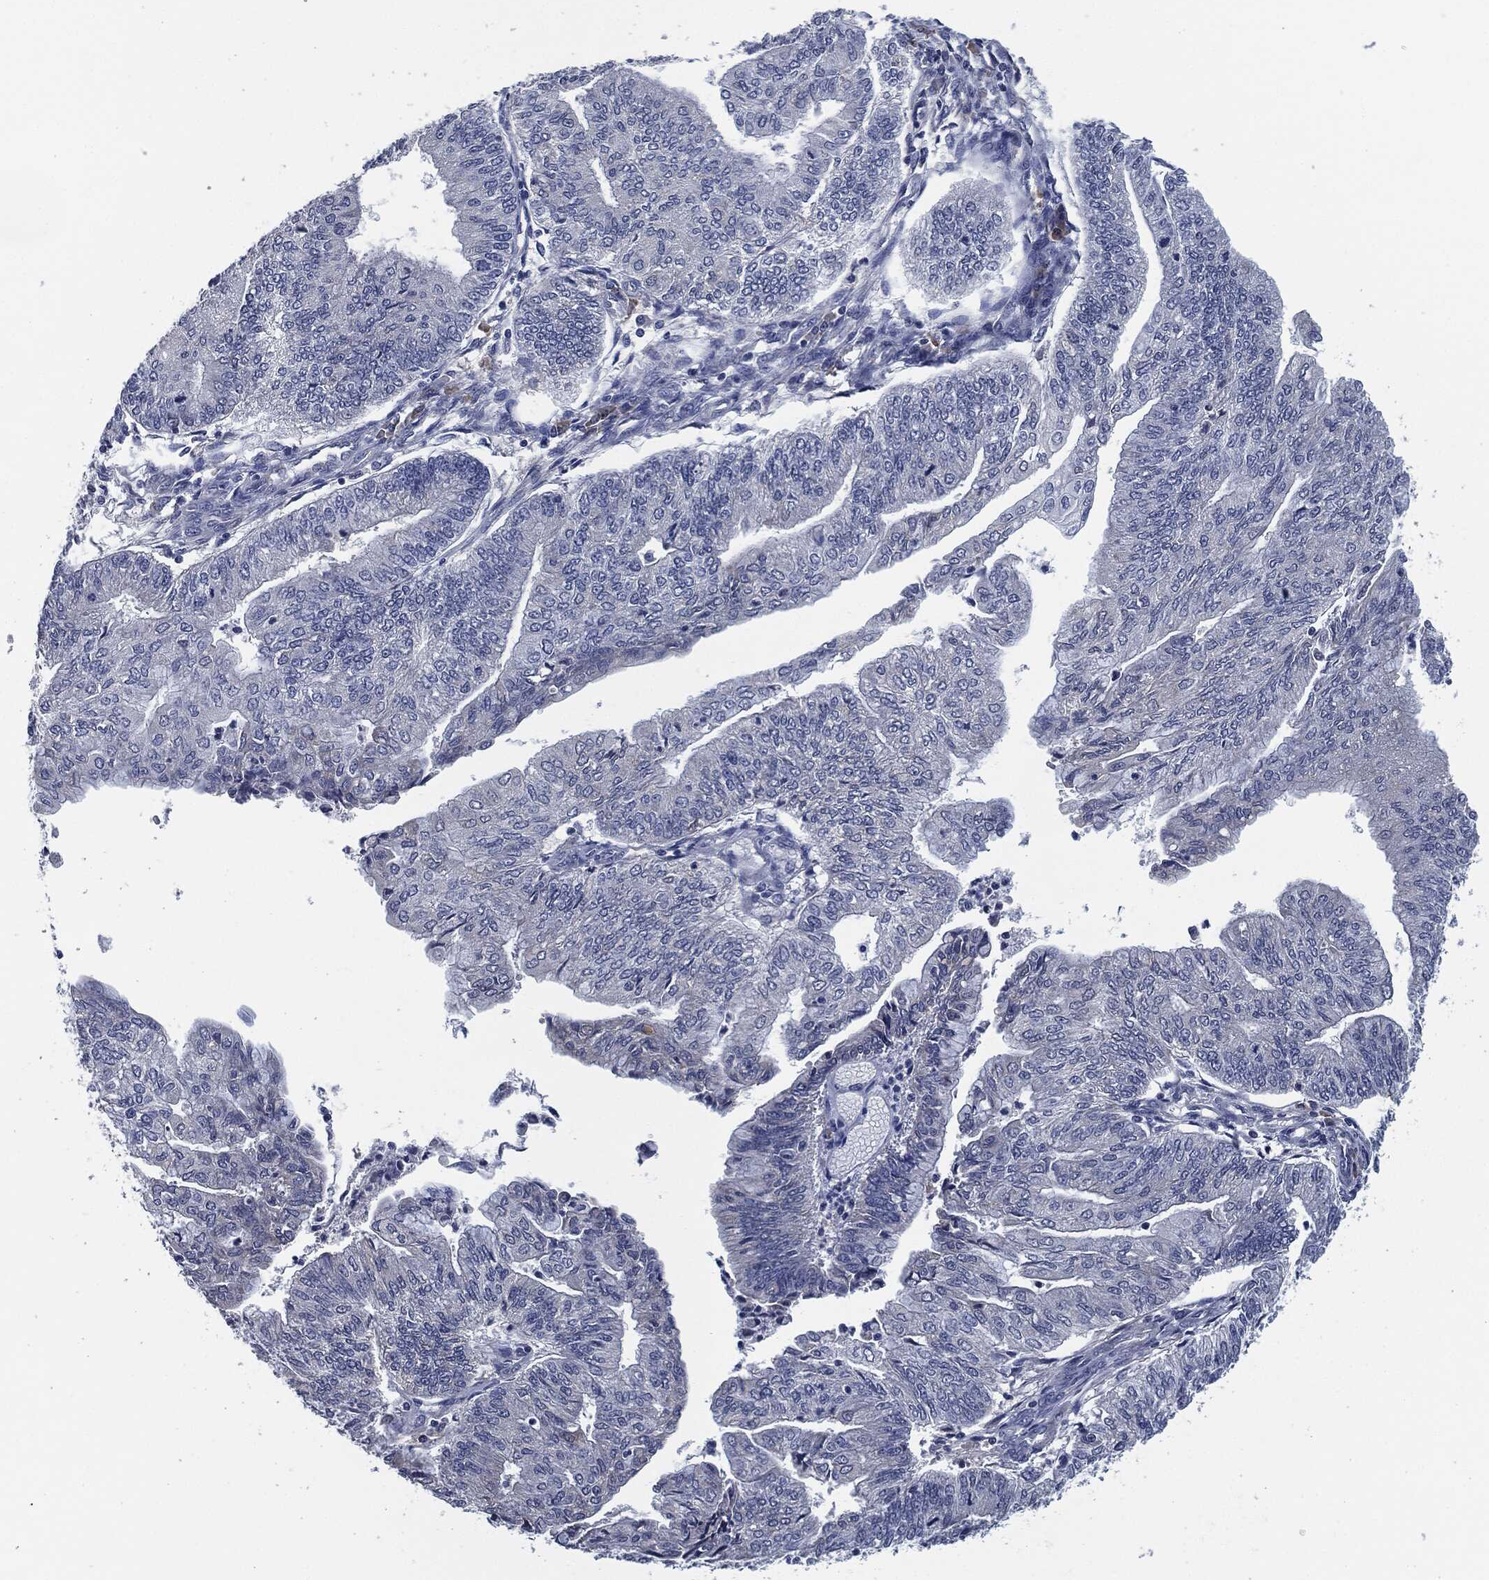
{"staining": {"intensity": "negative", "quantity": "none", "location": "none"}, "tissue": "endometrial cancer", "cell_type": "Tumor cells", "image_type": "cancer", "snomed": [{"axis": "morphology", "description": "Adenocarcinoma, NOS"}, {"axis": "topography", "description": "Endometrium"}], "caption": "Endometrial adenocarcinoma stained for a protein using immunohistochemistry shows no staining tumor cells.", "gene": "IL2RG", "patient": {"sex": "female", "age": 59}}